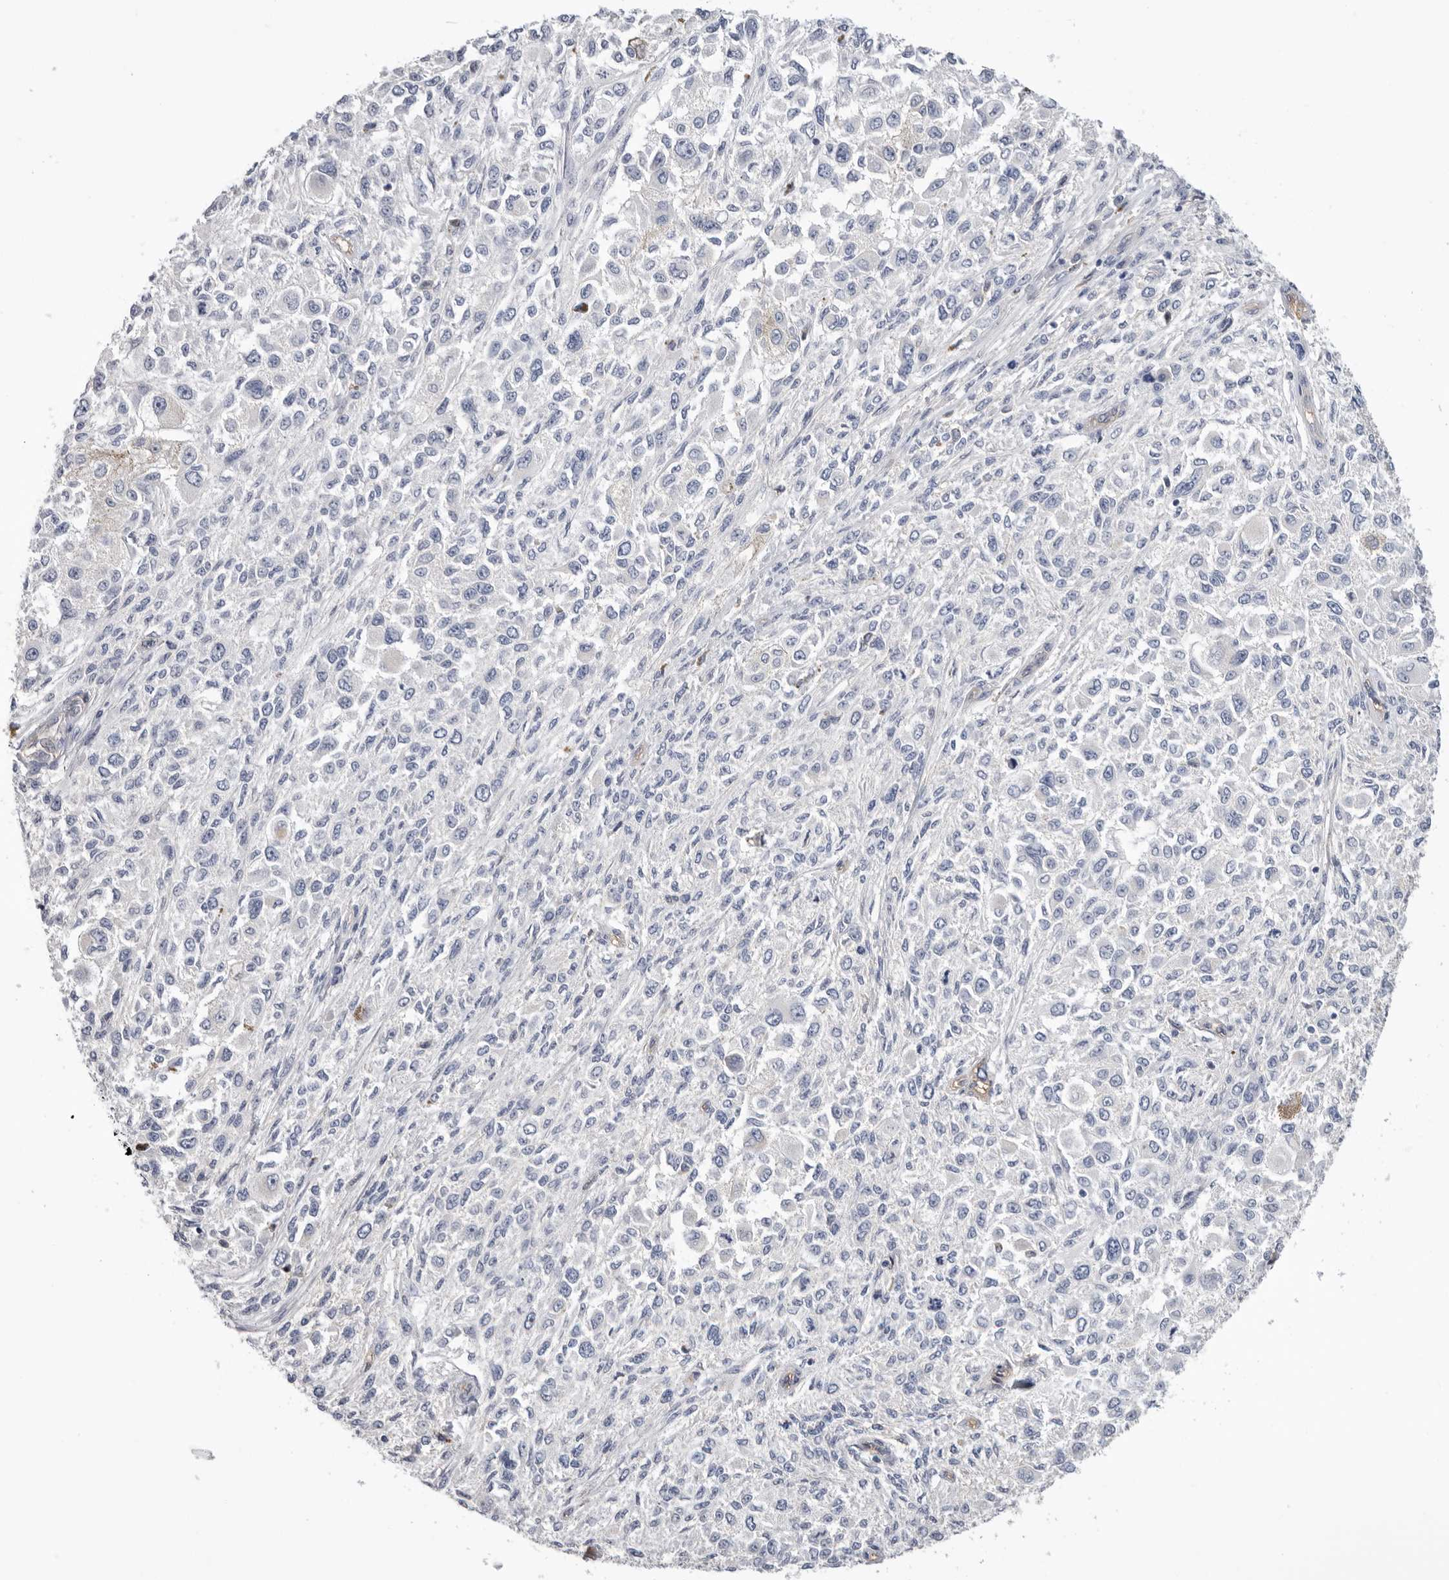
{"staining": {"intensity": "negative", "quantity": "none", "location": "none"}, "tissue": "melanoma", "cell_type": "Tumor cells", "image_type": "cancer", "snomed": [{"axis": "morphology", "description": "Necrosis, NOS"}, {"axis": "morphology", "description": "Malignant melanoma, NOS"}, {"axis": "topography", "description": "Skin"}], "caption": "IHC photomicrograph of neoplastic tissue: human malignant melanoma stained with DAB reveals no significant protein positivity in tumor cells.", "gene": "APOA2", "patient": {"sex": "female", "age": 87}}